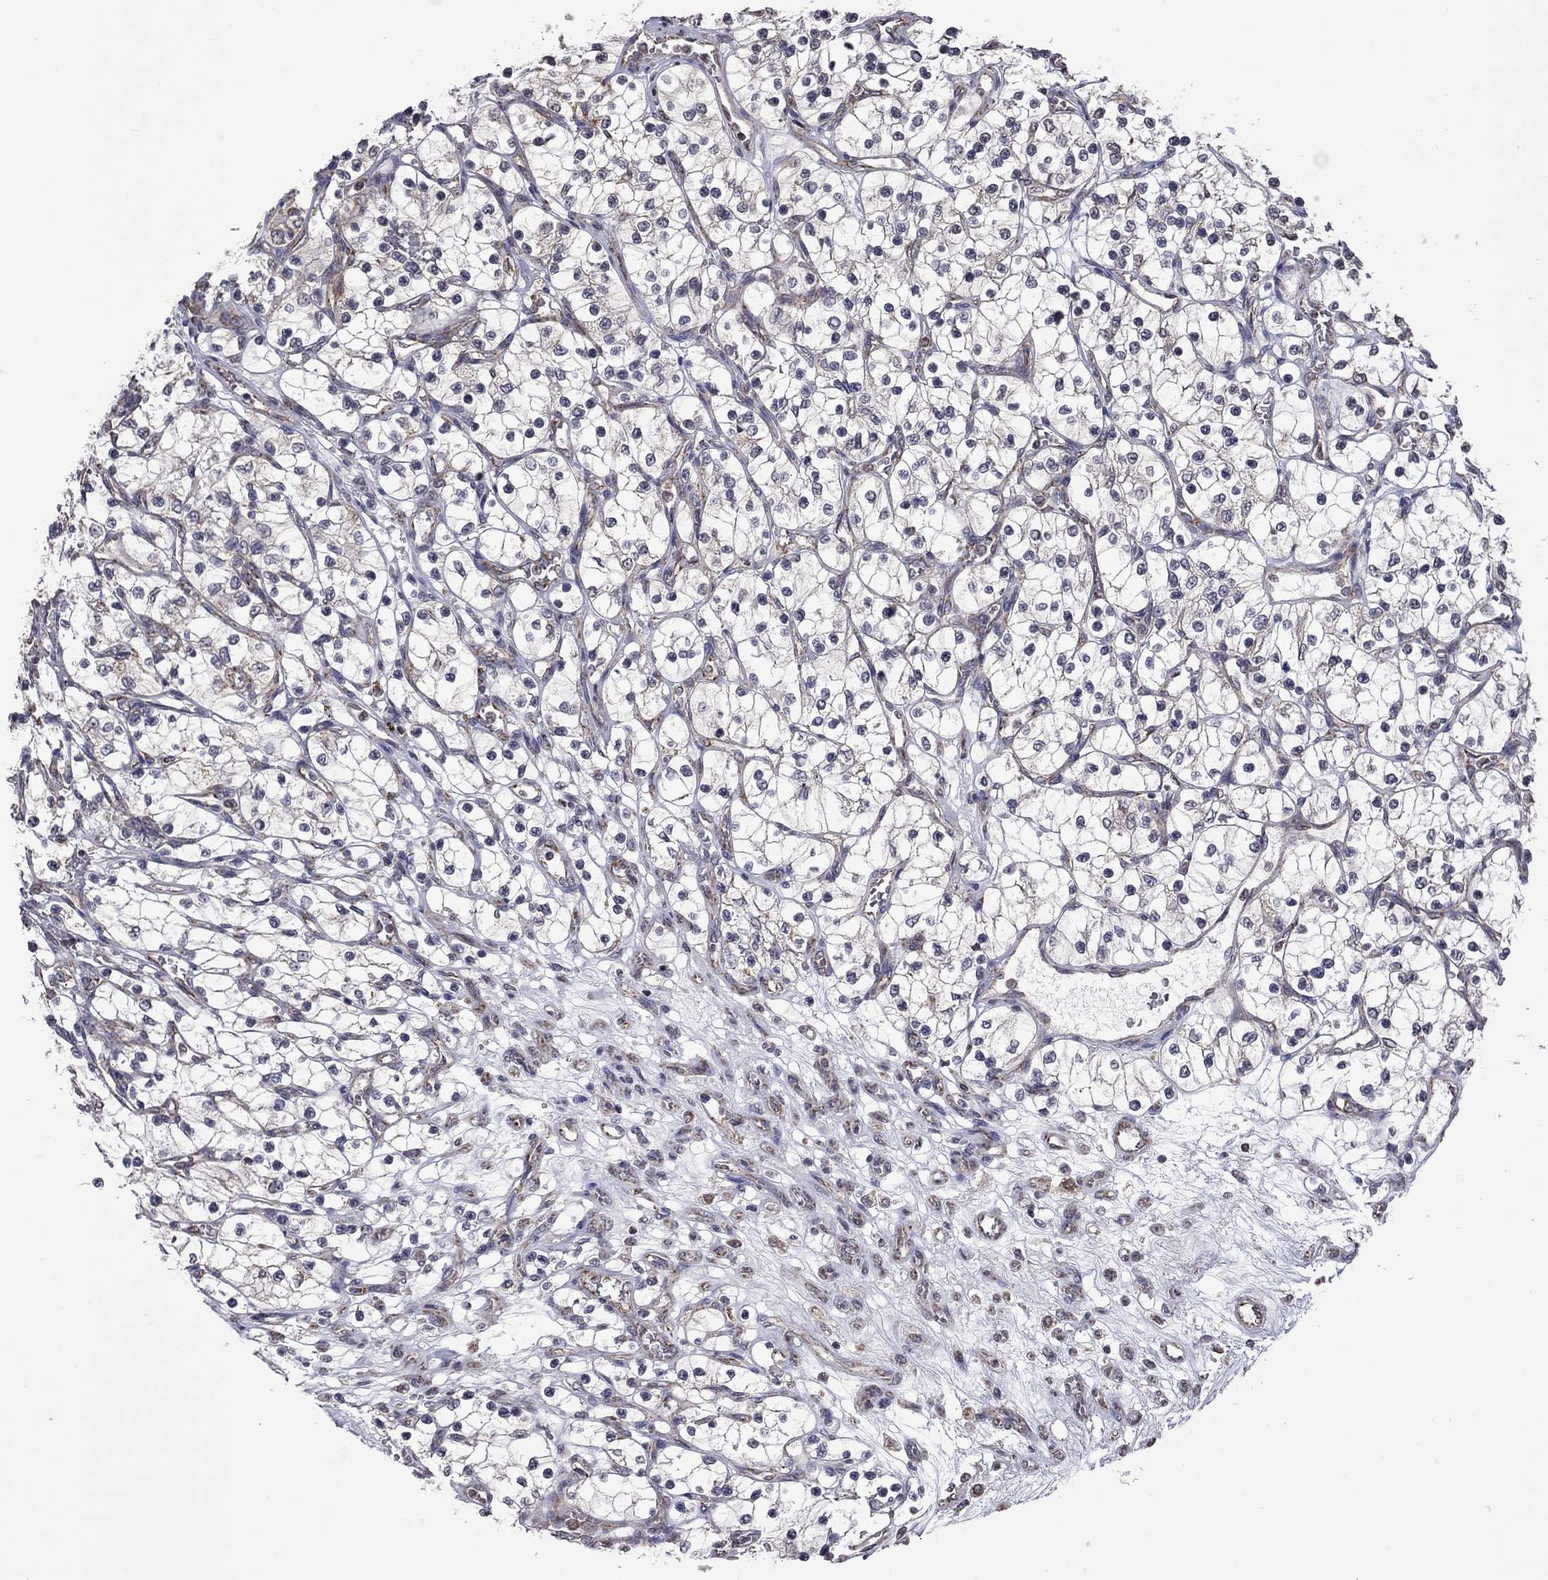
{"staining": {"intensity": "moderate", "quantity": "<25%", "location": "cytoplasmic/membranous"}, "tissue": "renal cancer", "cell_type": "Tumor cells", "image_type": "cancer", "snomed": [{"axis": "morphology", "description": "Adenocarcinoma, NOS"}, {"axis": "topography", "description": "Kidney"}], "caption": "Human renal cancer stained with a protein marker exhibits moderate staining in tumor cells.", "gene": "NDUFB1", "patient": {"sex": "female", "age": 69}}